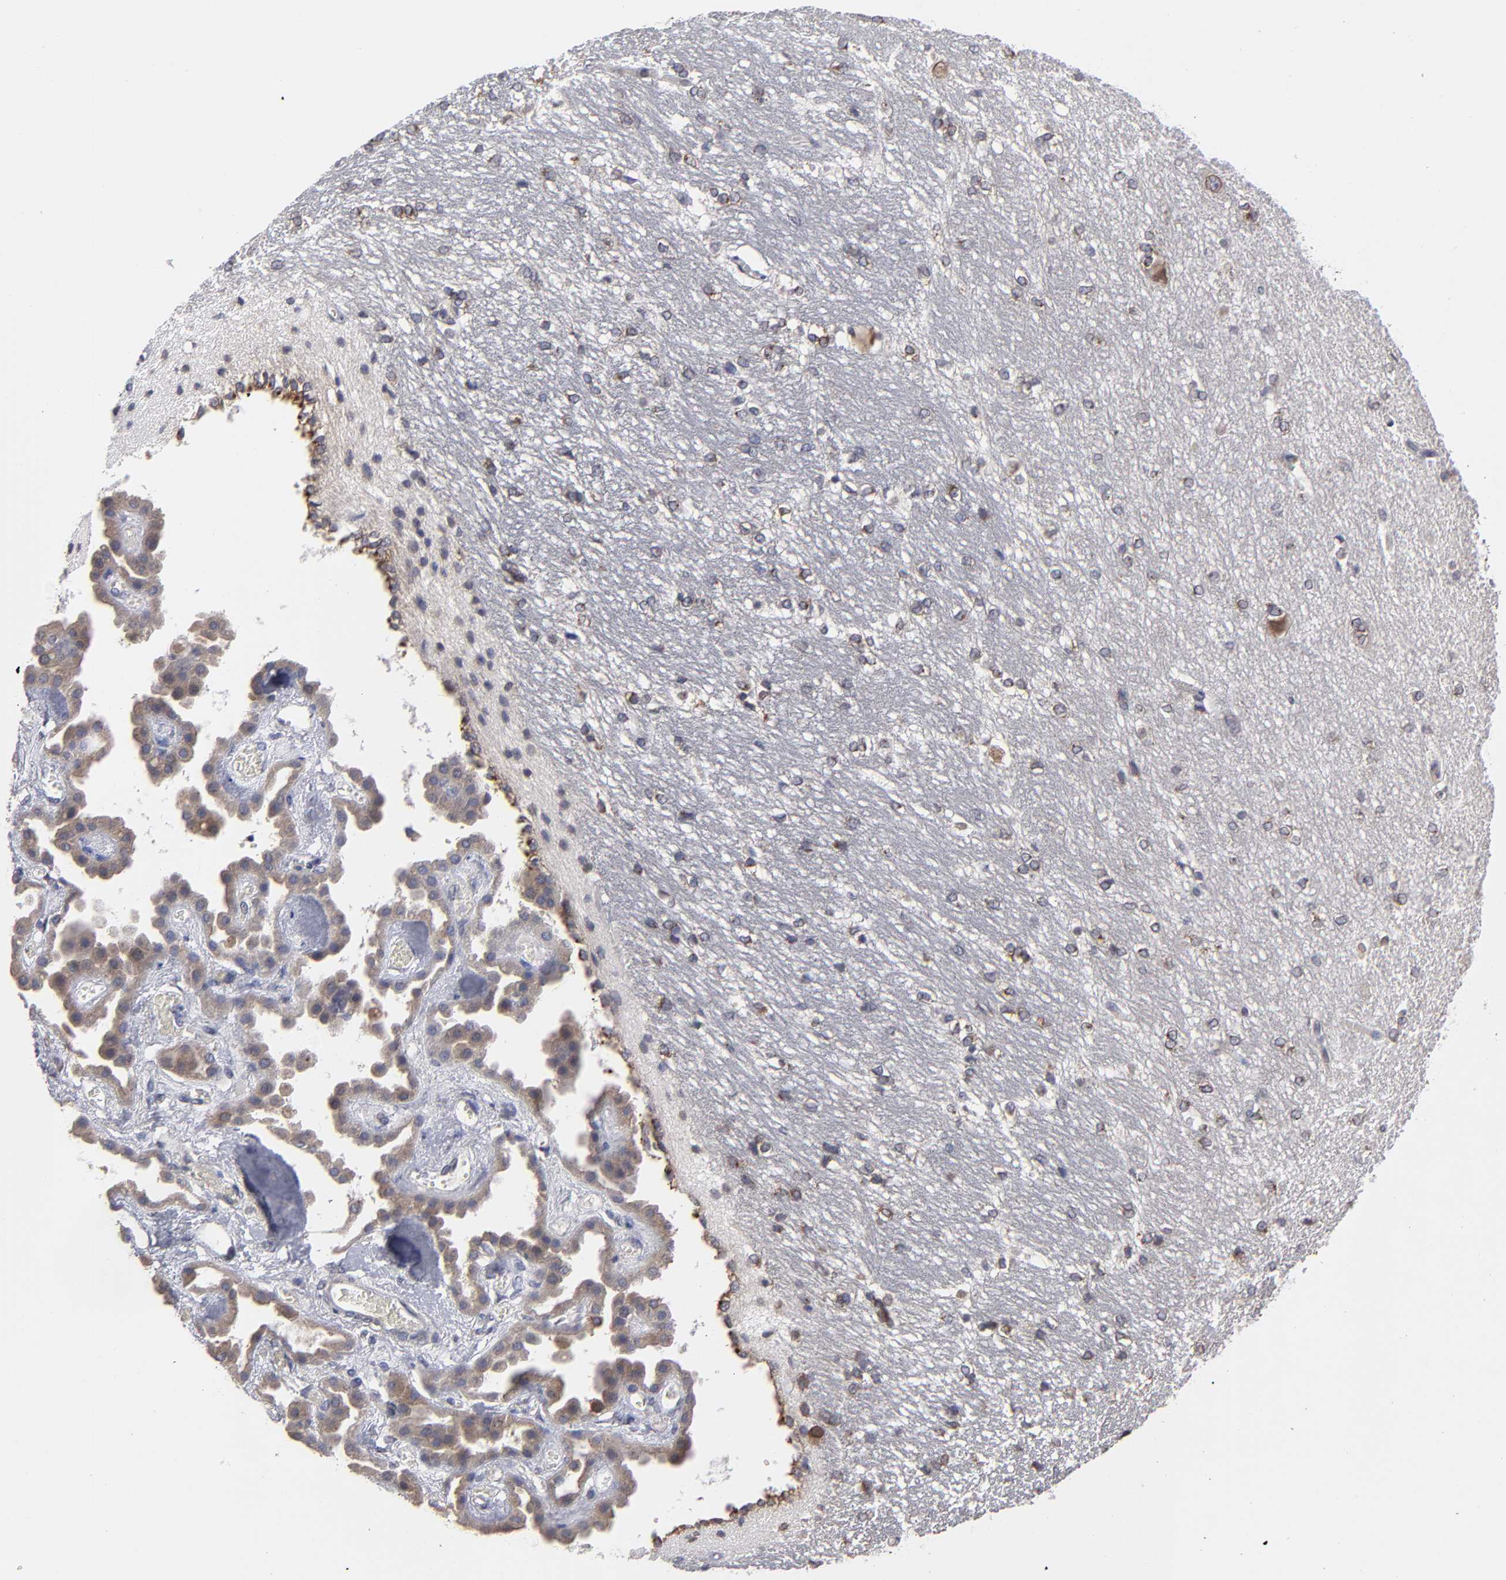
{"staining": {"intensity": "weak", "quantity": "25%-75%", "location": "cytoplasmic/membranous,nuclear"}, "tissue": "hippocampus", "cell_type": "Glial cells", "image_type": "normal", "snomed": [{"axis": "morphology", "description": "Normal tissue, NOS"}, {"axis": "topography", "description": "Hippocampus"}], "caption": "DAB immunohistochemical staining of benign hippocampus exhibits weak cytoplasmic/membranous,nuclear protein staining in approximately 25%-75% of glial cells. The staining was performed using DAB to visualize the protein expression in brown, while the nuclei were stained in blue with hematoxylin (Magnification: 20x).", "gene": "CEP97", "patient": {"sex": "female", "age": 19}}